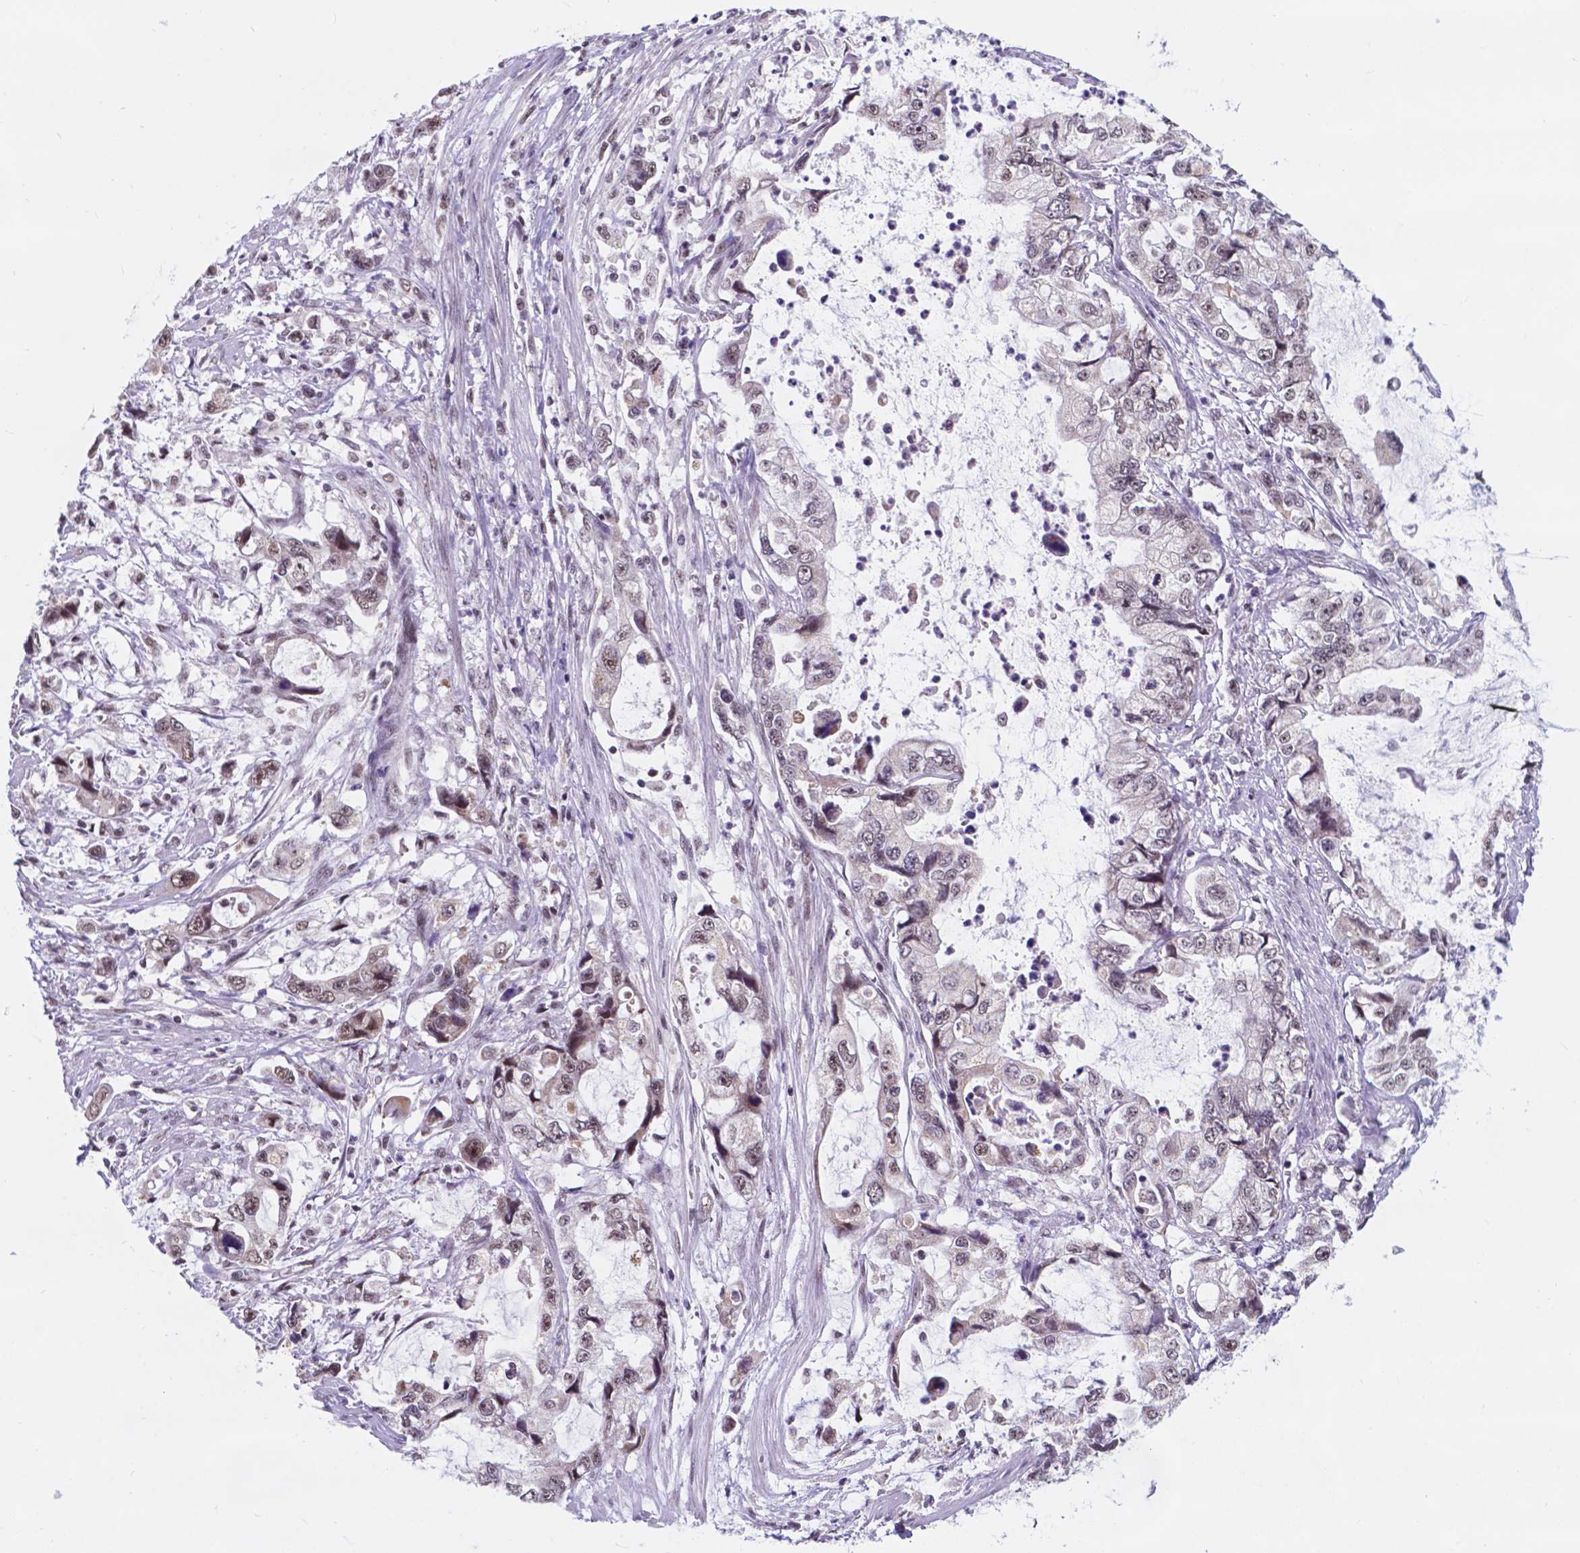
{"staining": {"intensity": "weak", "quantity": "25%-75%", "location": "nuclear"}, "tissue": "stomach cancer", "cell_type": "Tumor cells", "image_type": "cancer", "snomed": [{"axis": "morphology", "description": "Adenocarcinoma, NOS"}, {"axis": "topography", "description": "Pancreas"}, {"axis": "topography", "description": "Stomach, upper"}, {"axis": "topography", "description": "Stomach"}], "caption": "This micrograph displays stomach adenocarcinoma stained with IHC to label a protein in brown. The nuclear of tumor cells show weak positivity for the protein. Nuclei are counter-stained blue.", "gene": "BCAS2", "patient": {"sex": "male", "age": 77}}